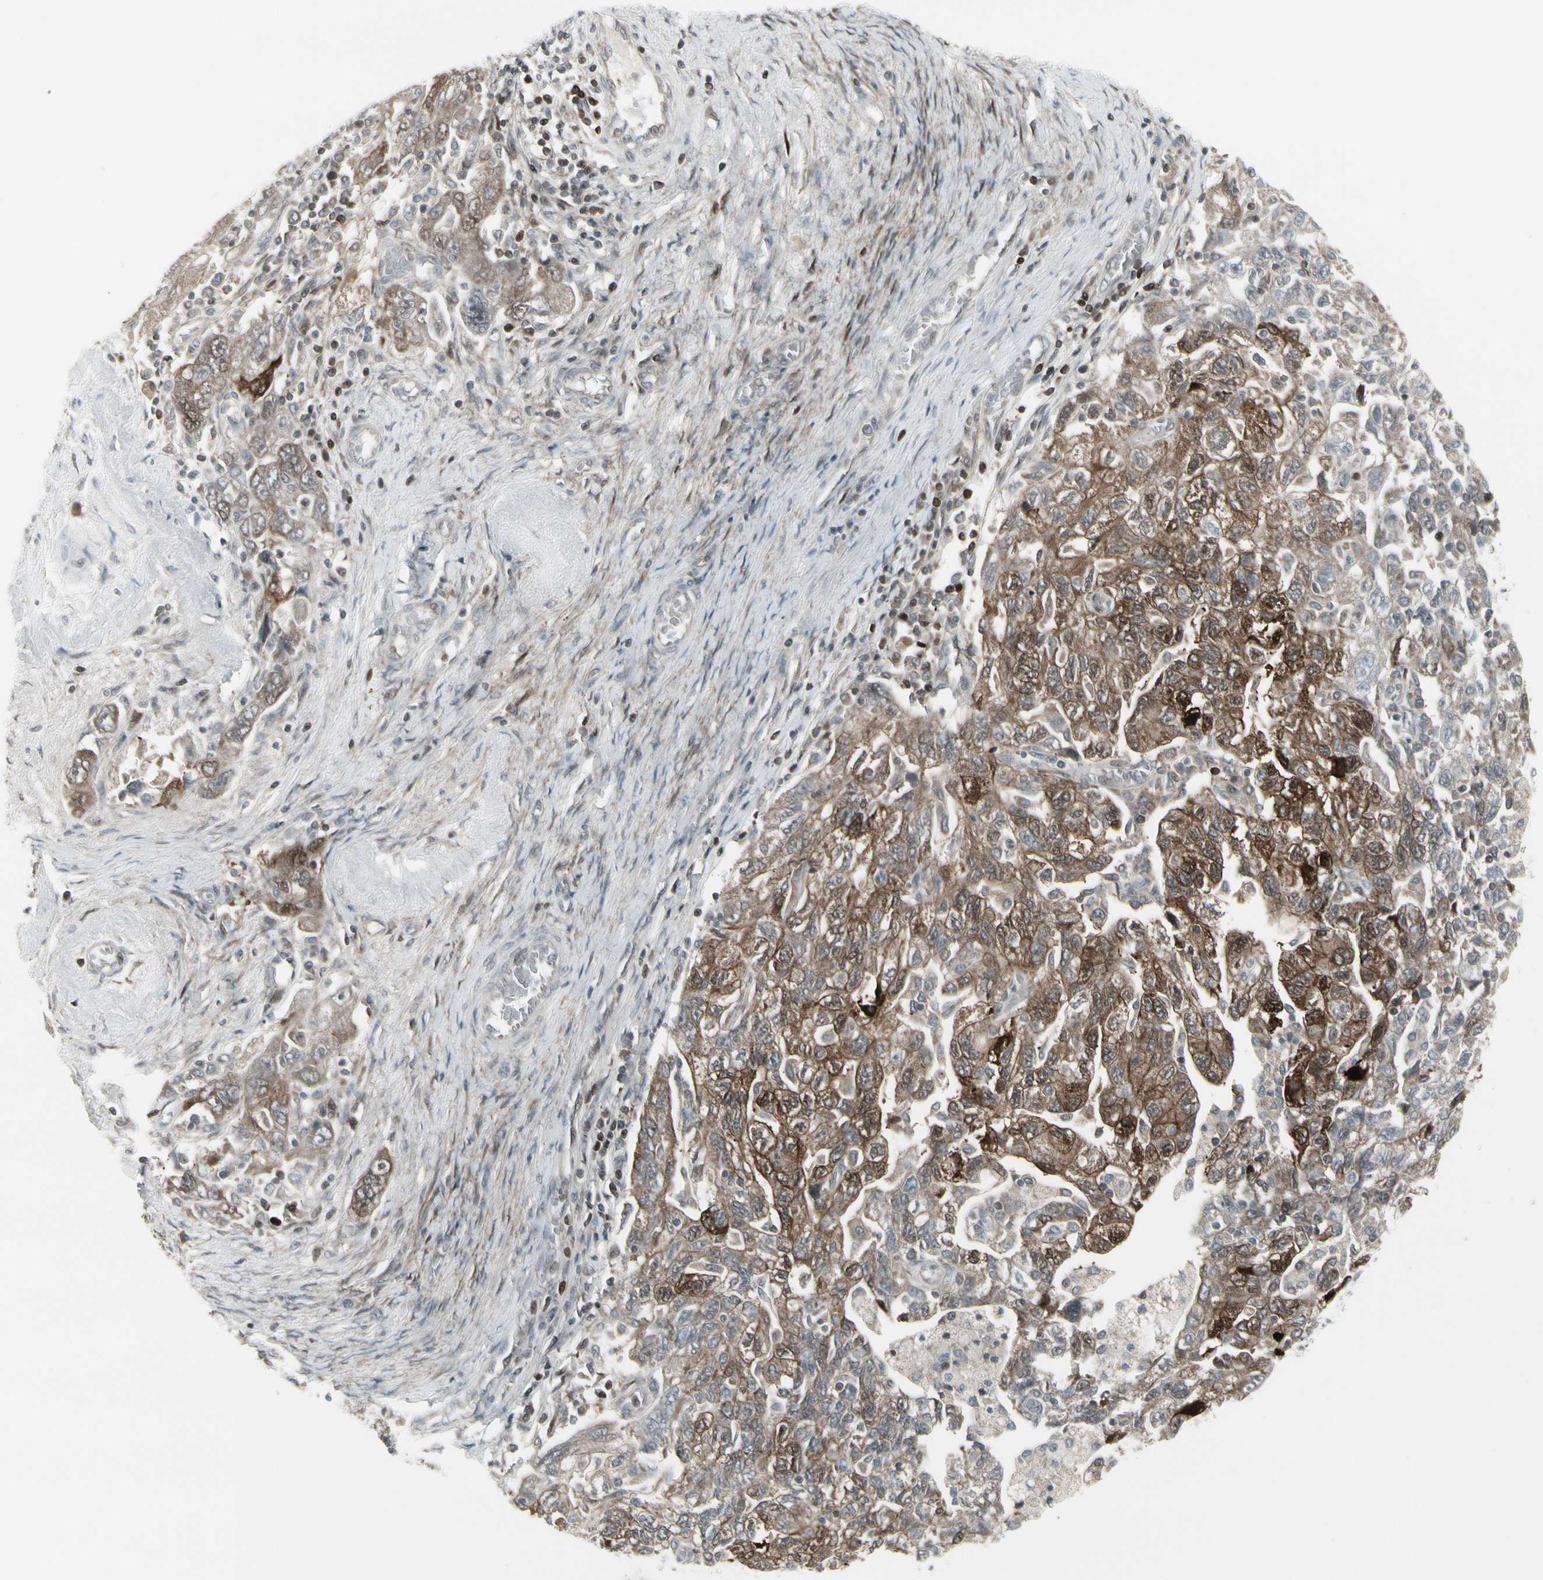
{"staining": {"intensity": "strong", "quantity": ">75%", "location": "cytoplasmic/membranous,nuclear"}, "tissue": "ovarian cancer", "cell_type": "Tumor cells", "image_type": "cancer", "snomed": [{"axis": "morphology", "description": "Carcinoma, NOS"}, {"axis": "morphology", "description": "Cystadenocarcinoma, serous, NOS"}, {"axis": "topography", "description": "Ovary"}], "caption": "Serous cystadenocarcinoma (ovarian) was stained to show a protein in brown. There is high levels of strong cytoplasmic/membranous and nuclear staining in about >75% of tumor cells.", "gene": "IGFBP6", "patient": {"sex": "female", "age": 69}}